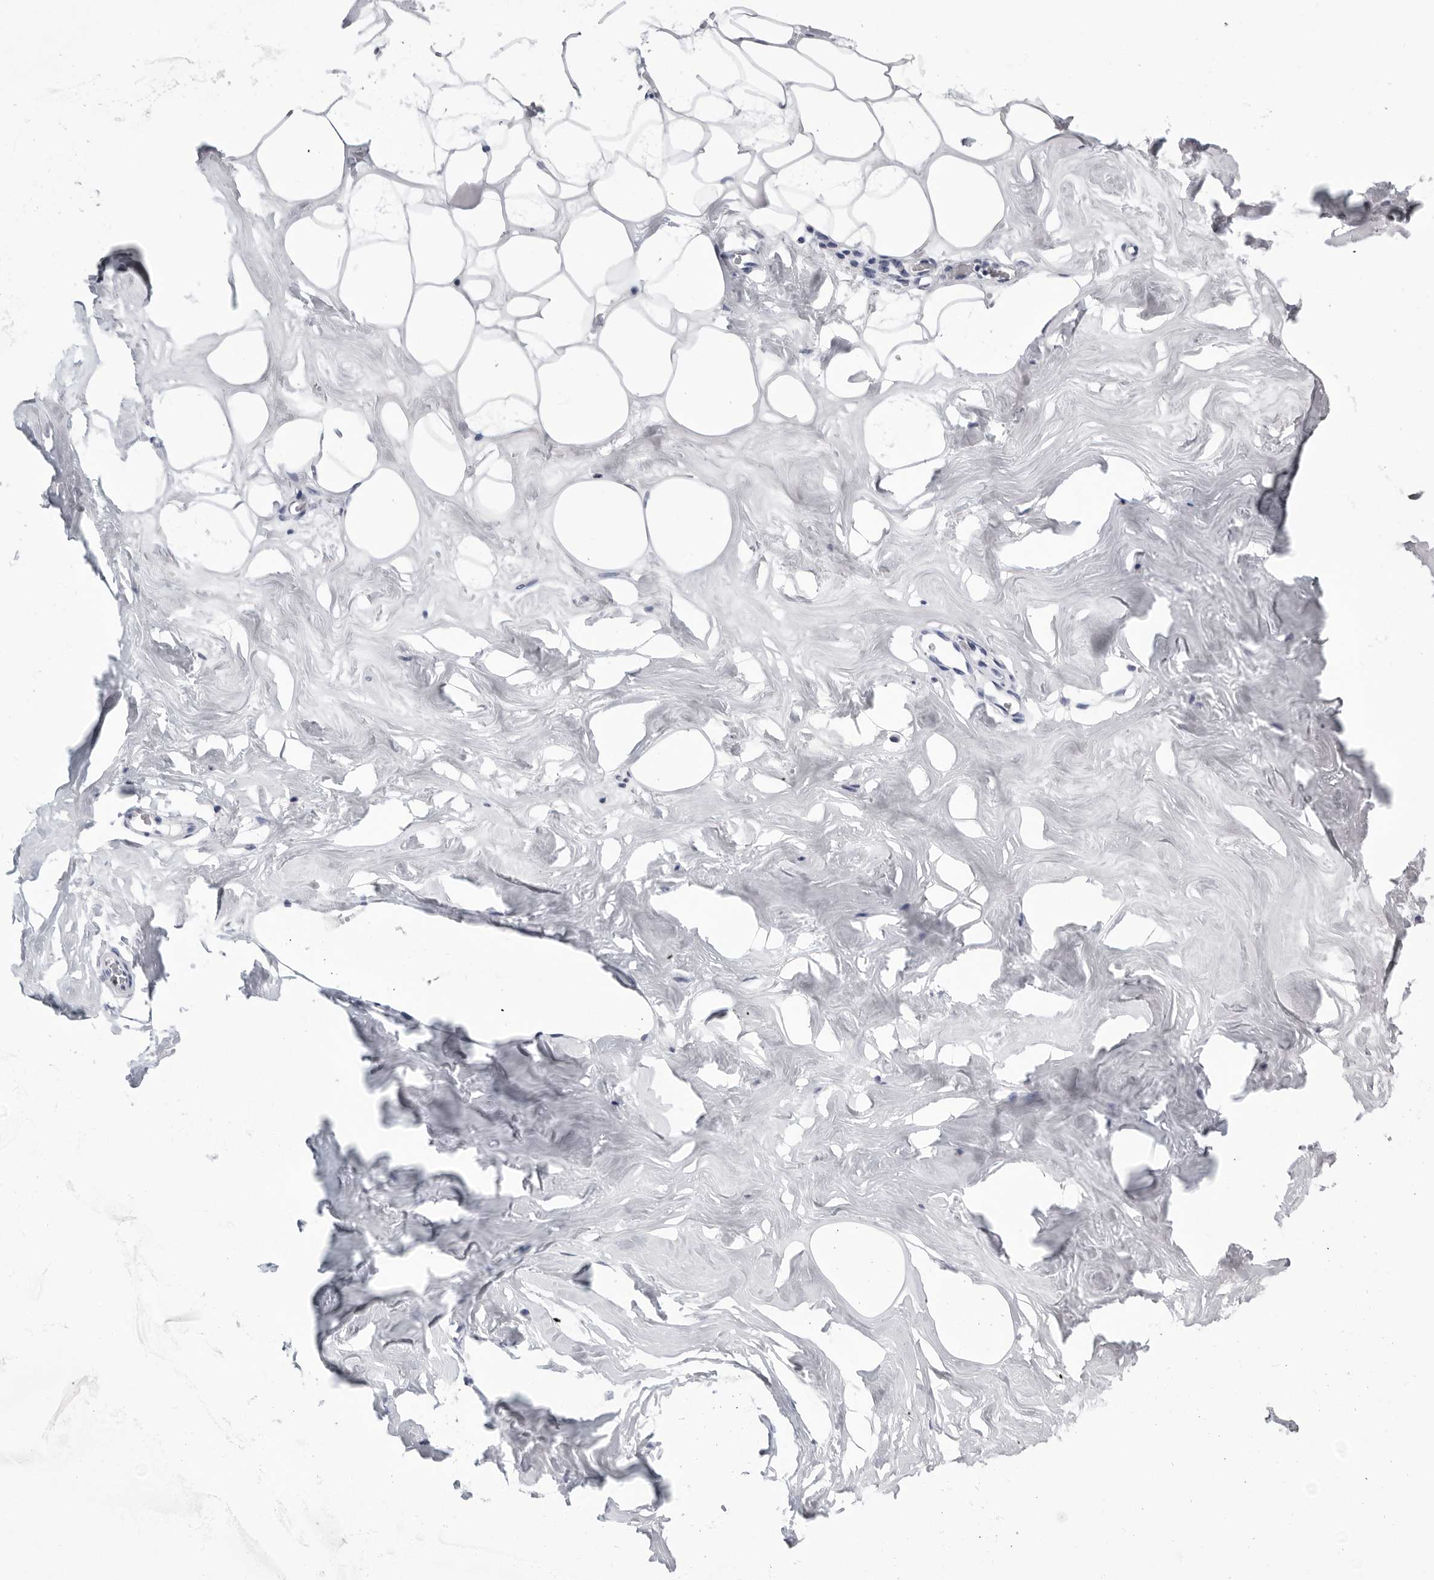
{"staining": {"intensity": "negative", "quantity": "none", "location": "none"}, "tissue": "adipose tissue", "cell_type": "Adipocytes", "image_type": "normal", "snomed": [{"axis": "morphology", "description": "Normal tissue, NOS"}, {"axis": "morphology", "description": "Fibrosis, NOS"}, {"axis": "topography", "description": "Breast"}, {"axis": "topography", "description": "Adipose tissue"}], "caption": "The histopathology image reveals no staining of adipocytes in benign adipose tissue.", "gene": "ZNF502", "patient": {"sex": "female", "age": 39}}